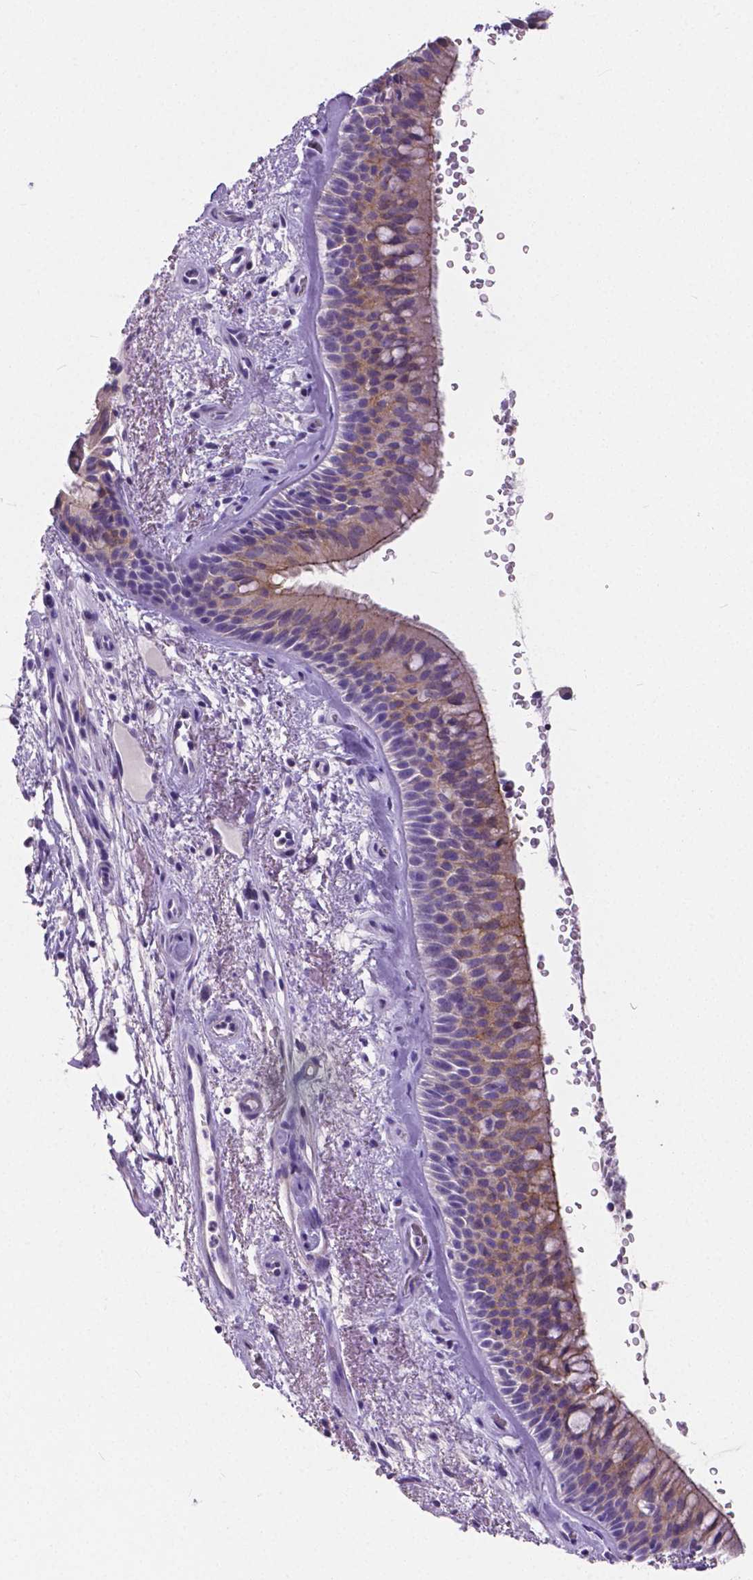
{"staining": {"intensity": "moderate", "quantity": ">75%", "location": "cytoplasmic/membranous"}, "tissue": "bronchus", "cell_type": "Respiratory epithelial cells", "image_type": "normal", "snomed": [{"axis": "morphology", "description": "Normal tissue, NOS"}, {"axis": "topography", "description": "Bronchus"}], "caption": "High-magnification brightfield microscopy of unremarkable bronchus stained with DAB (3,3'-diaminobenzidine) (brown) and counterstained with hematoxylin (blue). respiratory epithelial cells exhibit moderate cytoplasmic/membranous positivity is appreciated in approximately>75% of cells.", "gene": "OCLN", "patient": {"sex": "male", "age": 48}}